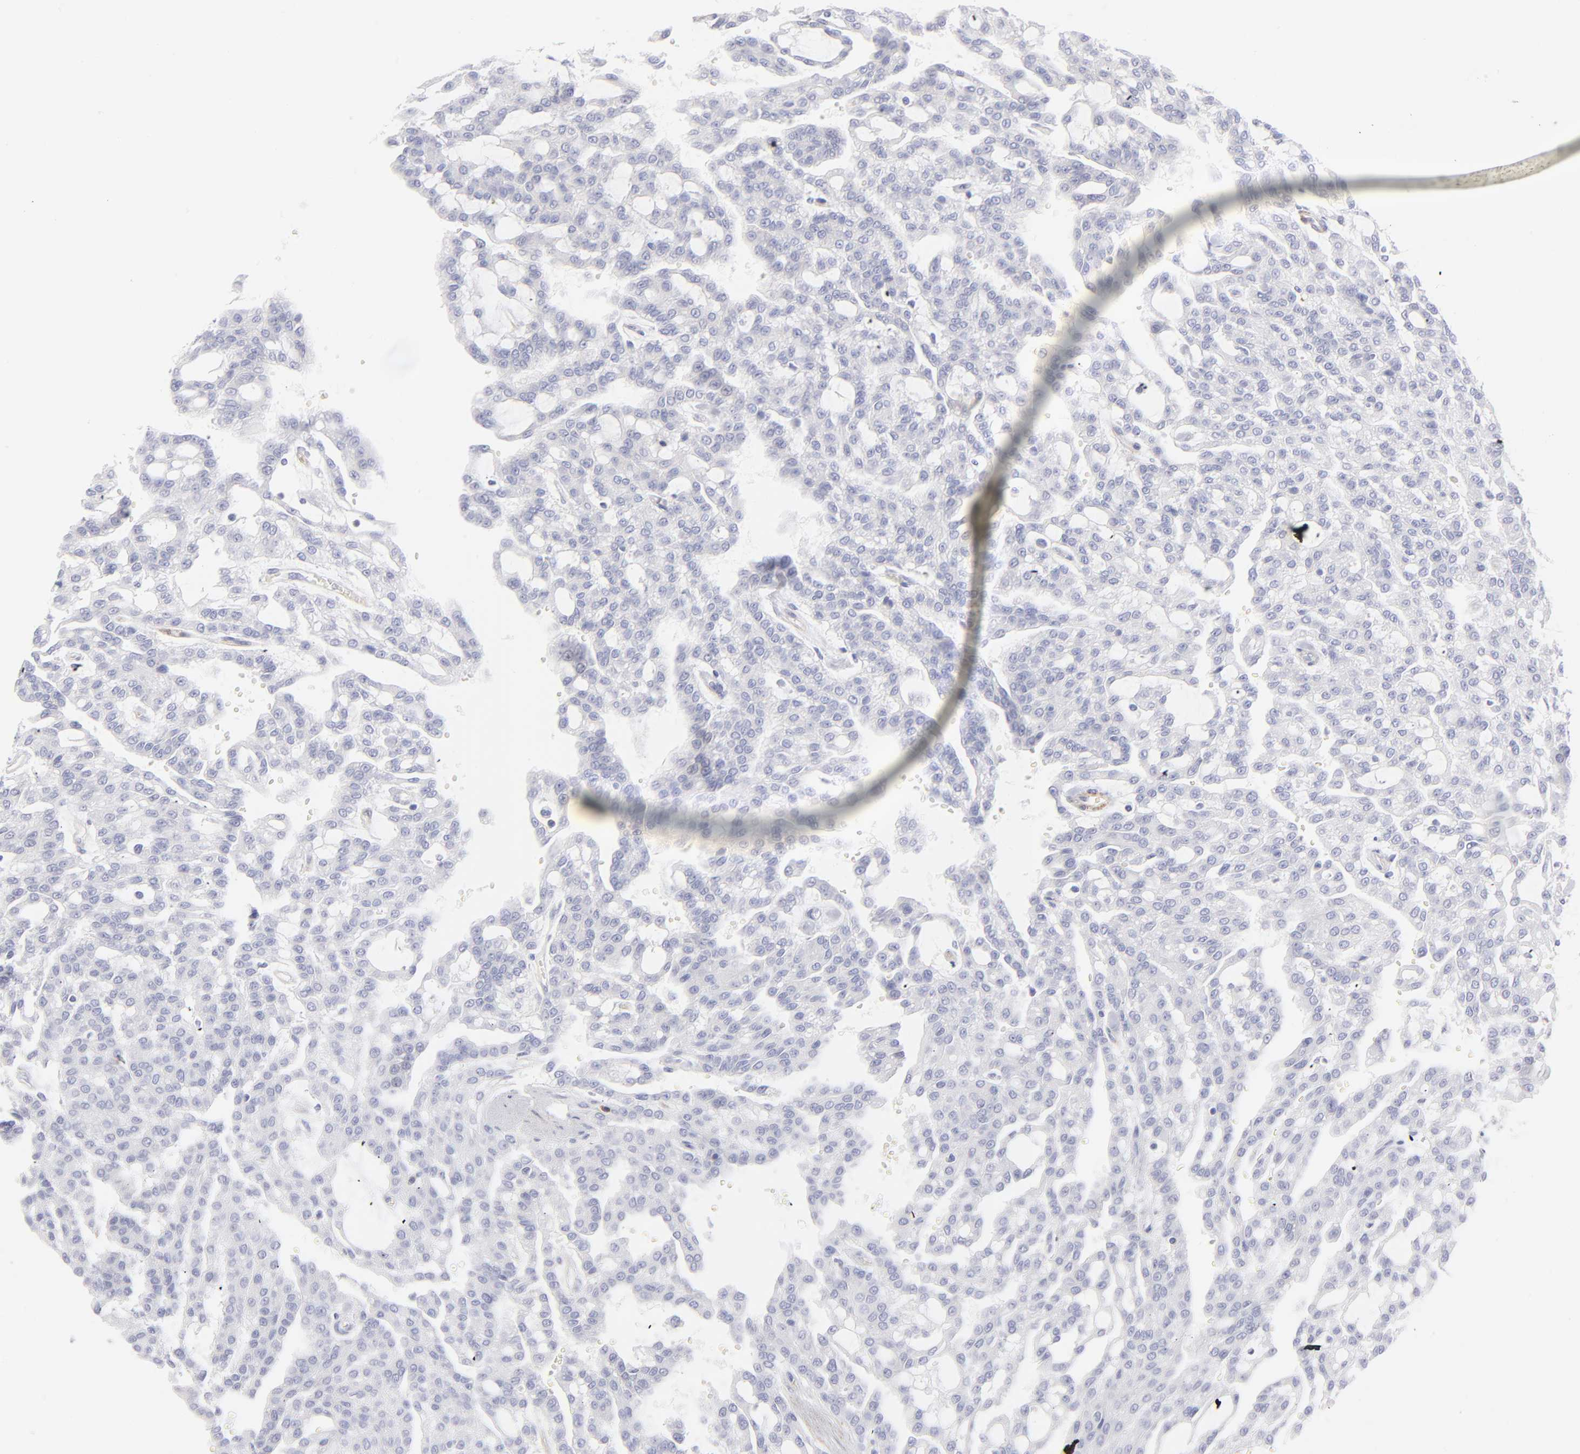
{"staining": {"intensity": "negative", "quantity": "none", "location": "none"}, "tissue": "renal cancer", "cell_type": "Tumor cells", "image_type": "cancer", "snomed": [{"axis": "morphology", "description": "Adenocarcinoma, NOS"}, {"axis": "topography", "description": "Kidney"}], "caption": "Immunohistochemistry histopathology image of neoplastic tissue: human renal adenocarcinoma stained with DAB (3,3'-diaminobenzidine) shows no significant protein positivity in tumor cells.", "gene": "ACTA2", "patient": {"sex": "male", "age": 63}}